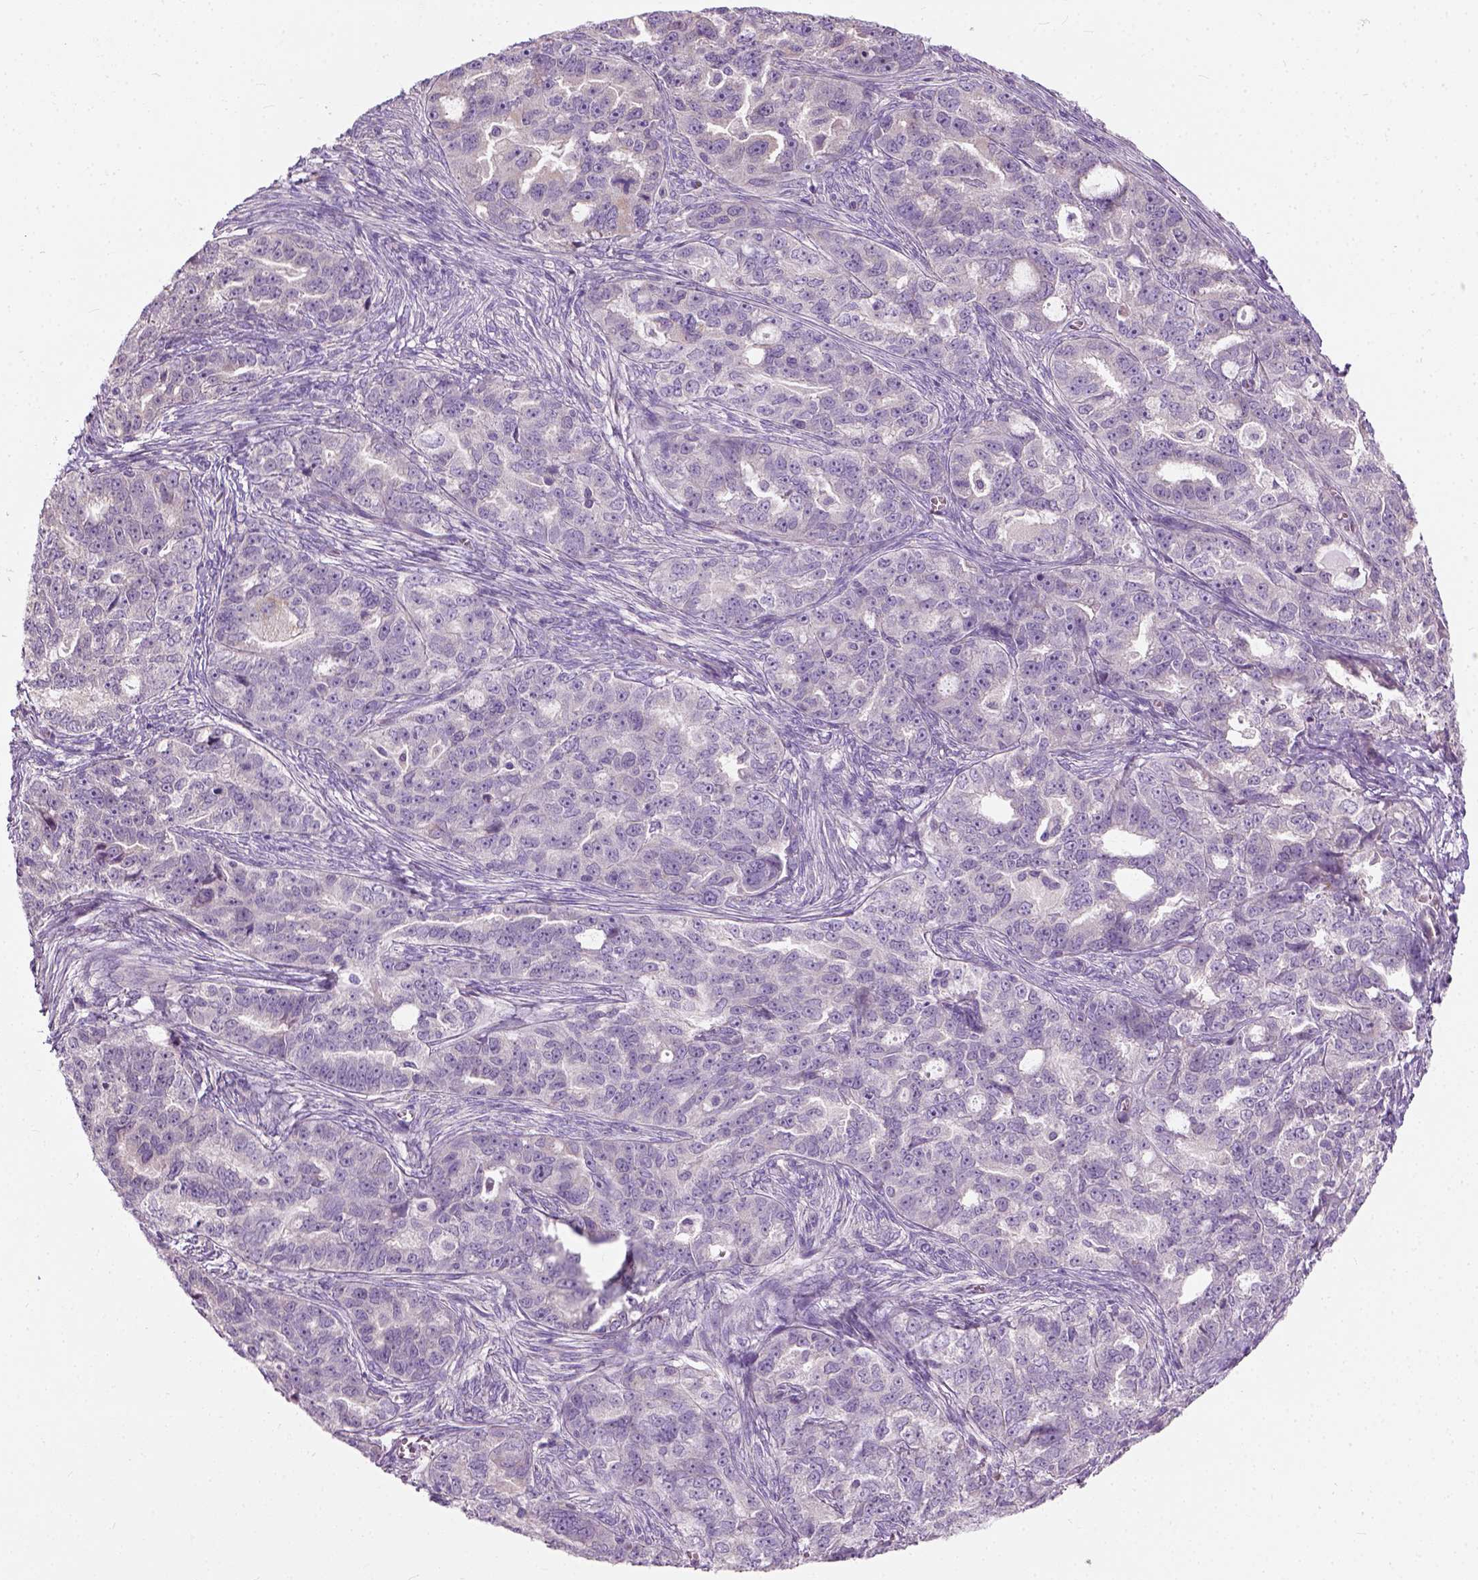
{"staining": {"intensity": "negative", "quantity": "none", "location": "none"}, "tissue": "ovarian cancer", "cell_type": "Tumor cells", "image_type": "cancer", "snomed": [{"axis": "morphology", "description": "Cystadenocarcinoma, serous, NOS"}, {"axis": "topography", "description": "Ovary"}], "caption": "Ovarian cancer was stained to show a protein in brown. There is no significant positivity in tumor cells. (Immunohistochemistry, brightfield microscopy, high magnification).", "gene": "TRIM72", "patient": {"sex": "female", "age": 51}}